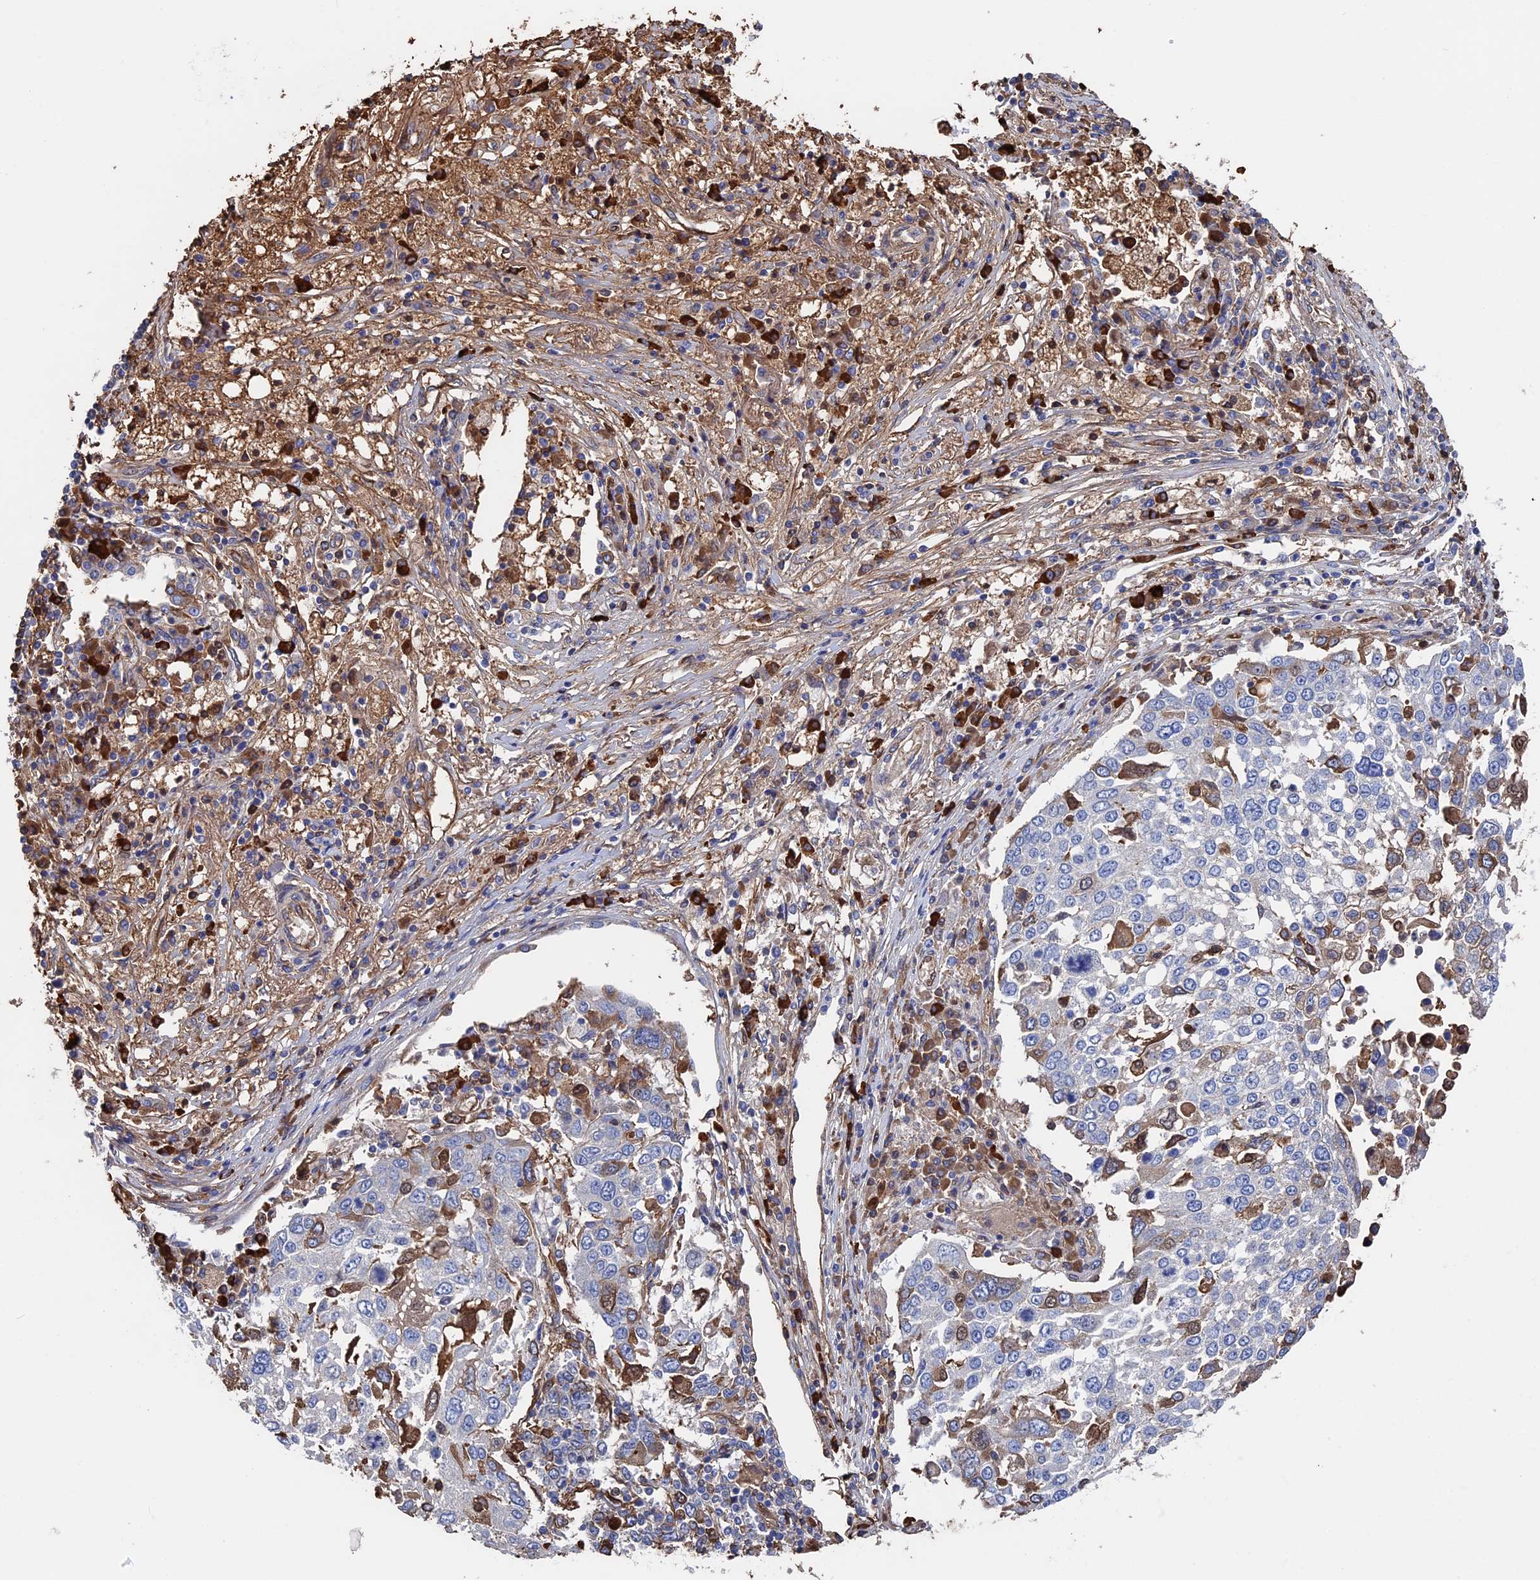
{"staining": {"intensity": "negative", "quantity": "none", "location": "none"}, "tissue": "lung cancer", "cell_type": "Tumor cells", "image_type": "cancer", "snomed": [{"axis": "morphology", "description": "Squamous cell carcinoma, NOS"}, {"axis": "topography", "description": "Lung"}], "caption": "Immunohistochemical staining of human lung cancer (squamous cell carcinoma) displays no significant expression in tumor cells.", "gene": "RPUSD1", "patient": {"sex": "male", "age": 65}}